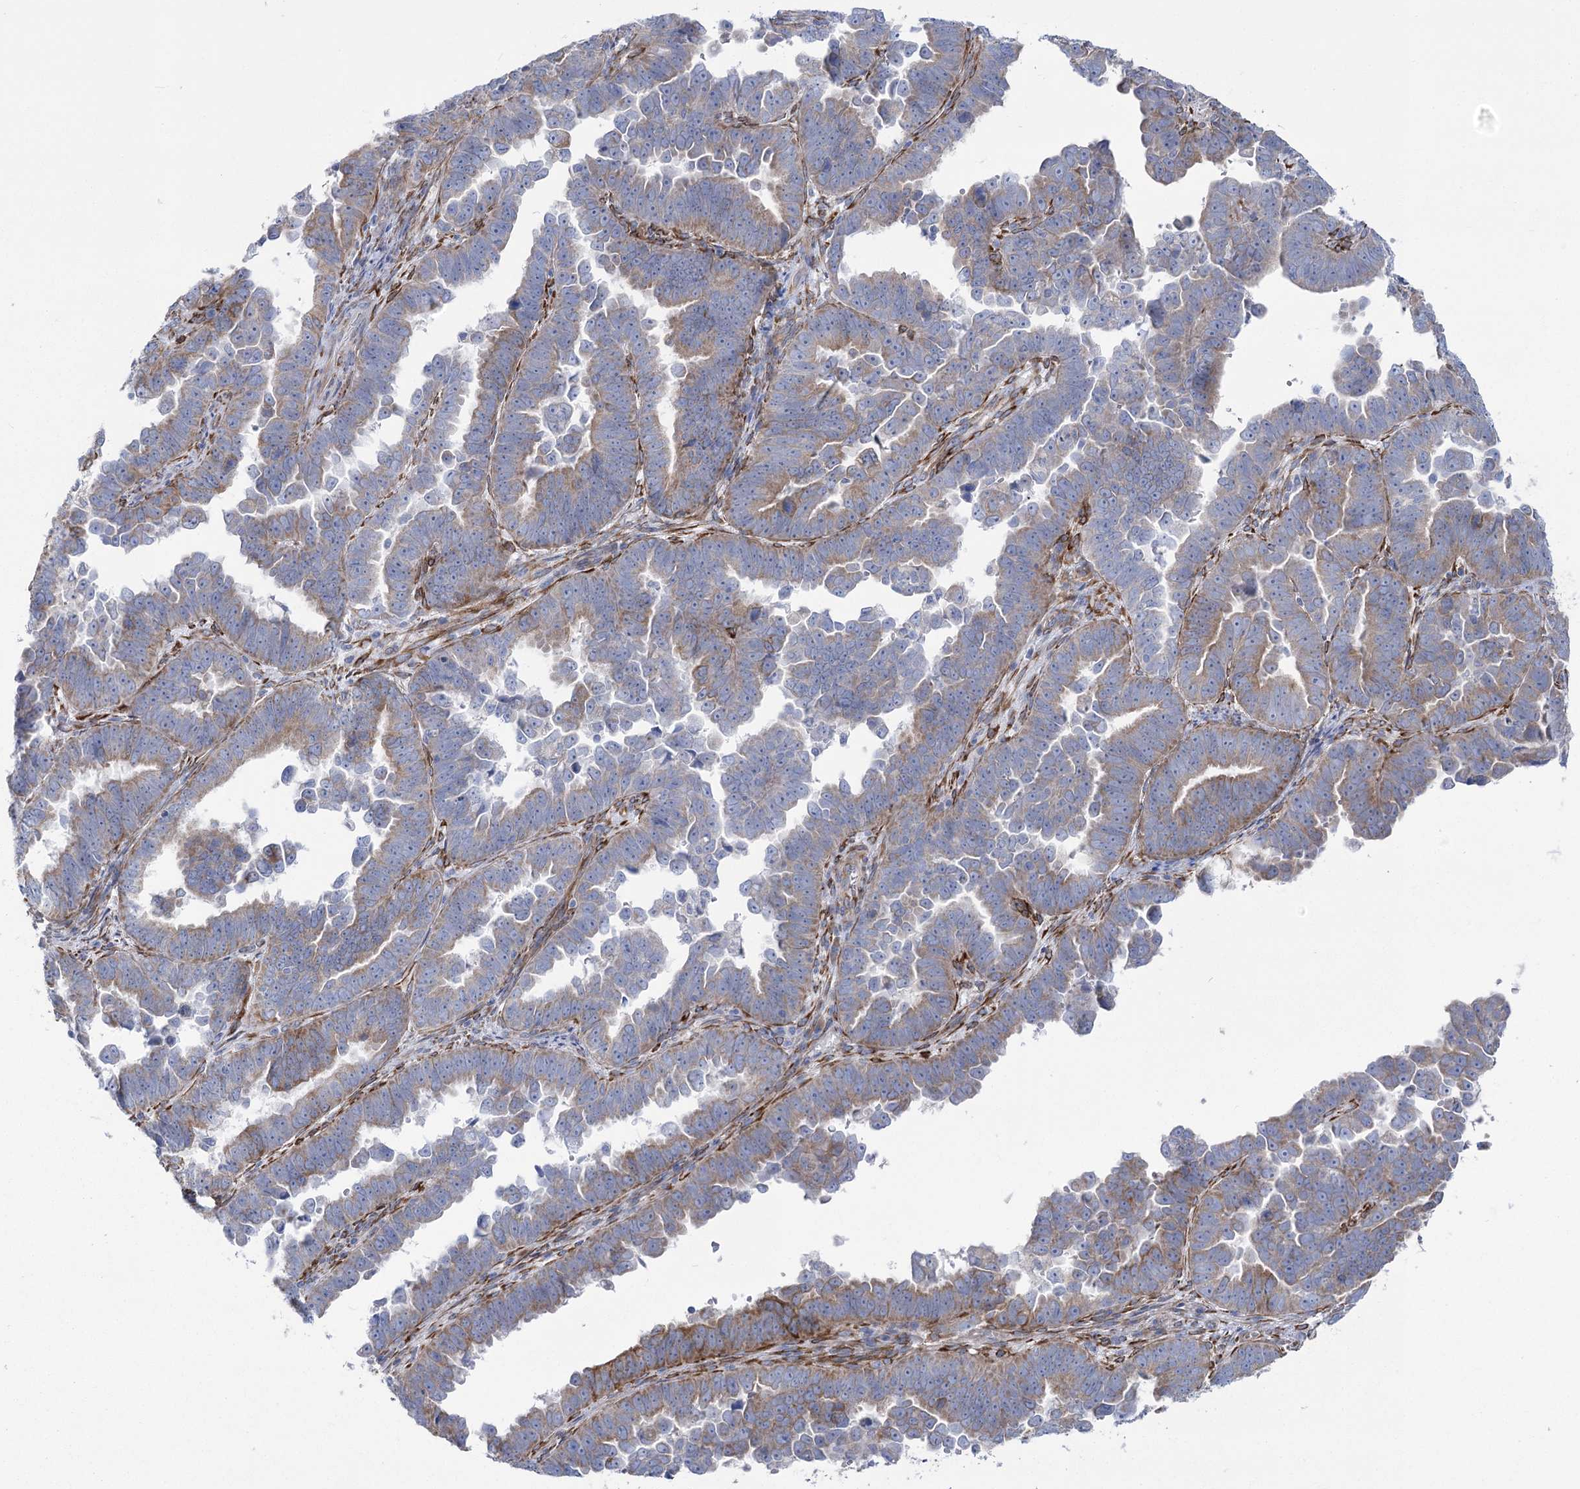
{"staining": {"intensity": "moderate", "quantity": "<25%", "location": "cytoplasmic/membranous"}, "tissue": "endometrial cancer", "cell_type": "Tumor cells", "image_type": "cancer", "snomed": [{"axis": "morphology", "description": "Adenocarcinoma, NOS"}, {"axis": "topography", "description": "Endometrium"}], "caption": "The image reveals immunohistochemical staining of endometrial adenocarcinoma. There is moderate cytoplasmic/membranous expression is present in approximately <25% of tumor cells. (DAB (3,3'-diaminobenzidine) = brown stain, brightfield microscopy at high magnification).", "gene": "YTHDC2", "patient": {"sex": "female", "age": 75}}